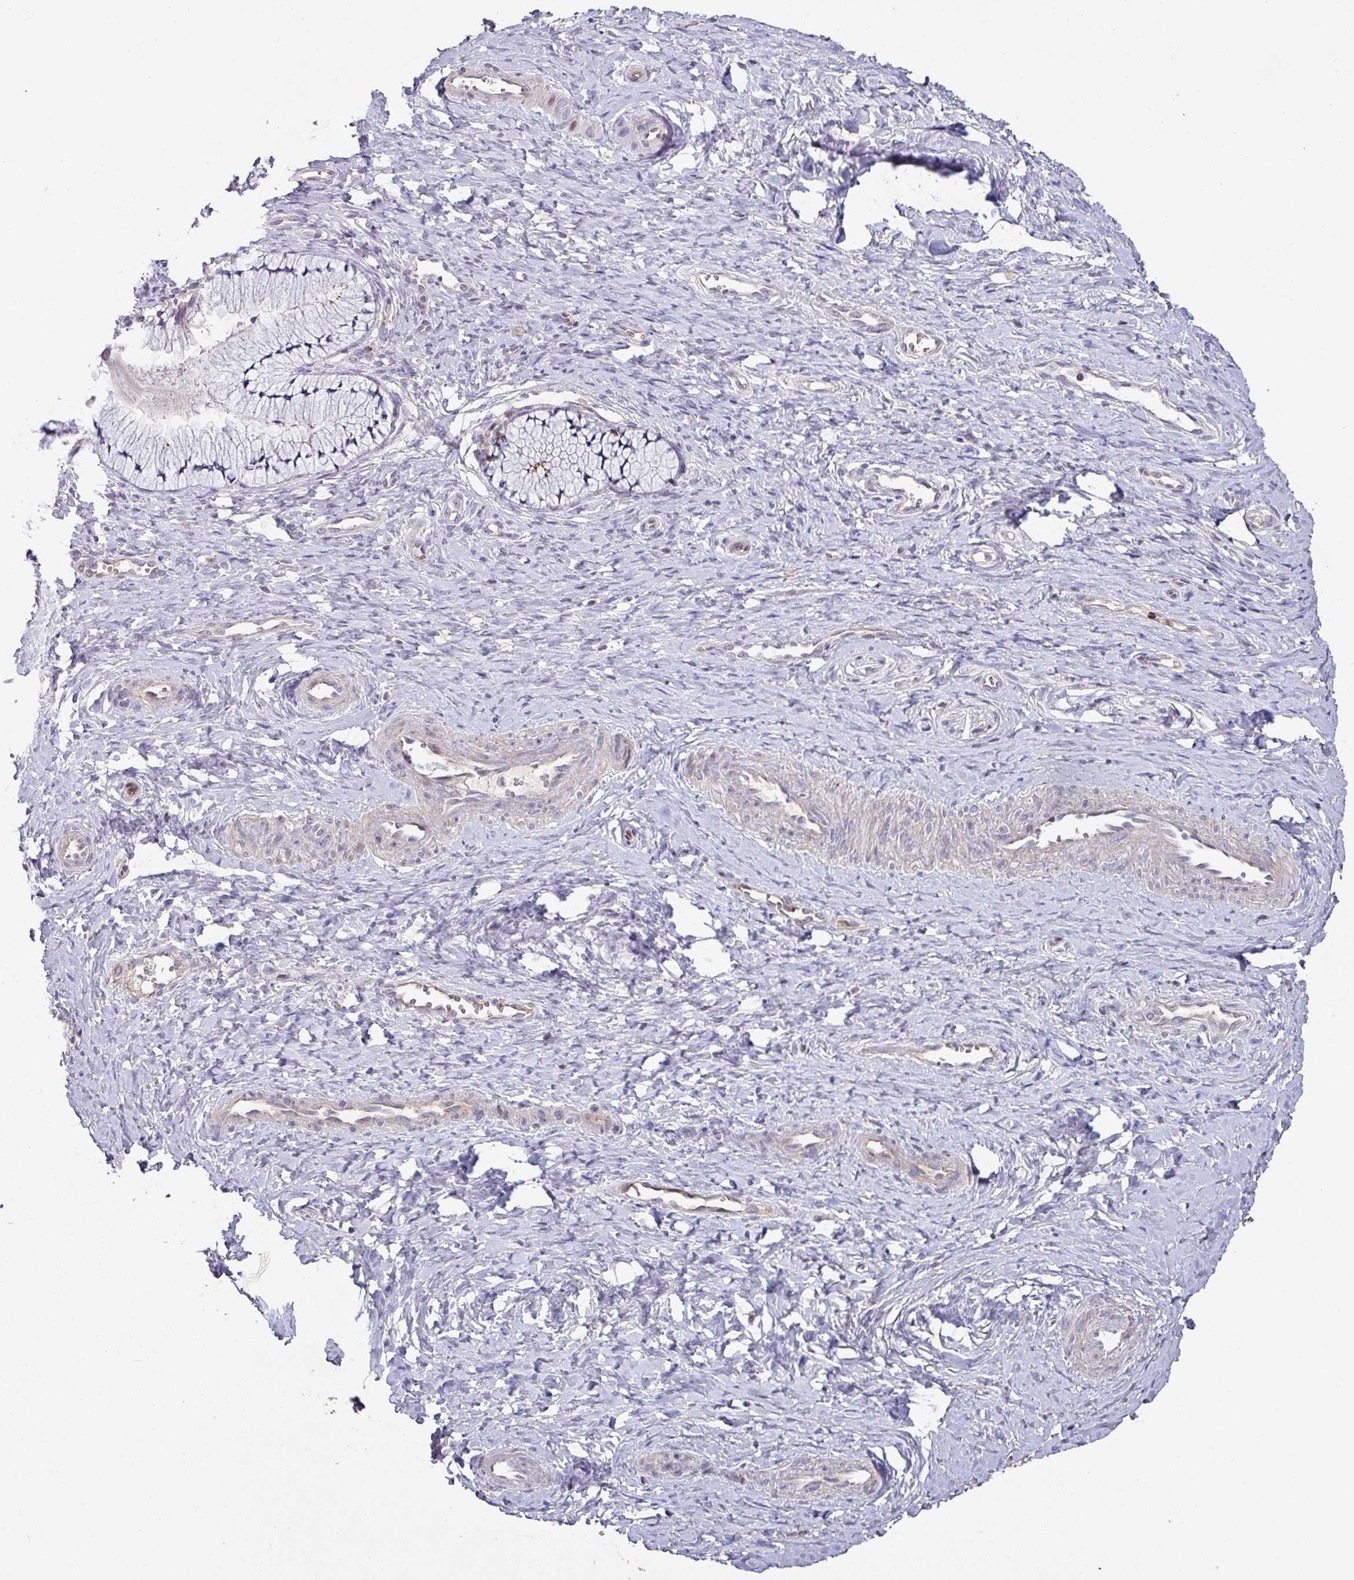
{"staining": {"intensity": "moderate", "quantity": "<25%", "location": "cytoplasmic/membranous"}, "tissue": "cervix", "cell_type": "Glandular cells", "image_type": "normal", "snomed": [{"axis": "morphology", "description": "Normal tissue, NOS"}, {"axis": "topography", "description": "Cervix"}], "caption": "Unremarkable cervix demonstrates moderate cytoplasmic/membranous positivity in about <25% of glandular cells (DAB IHC, brown staining for protein, blue staining for nuclei)..", "gene": "RPL23A", "patient": {"sex": "female", "age": 36}}